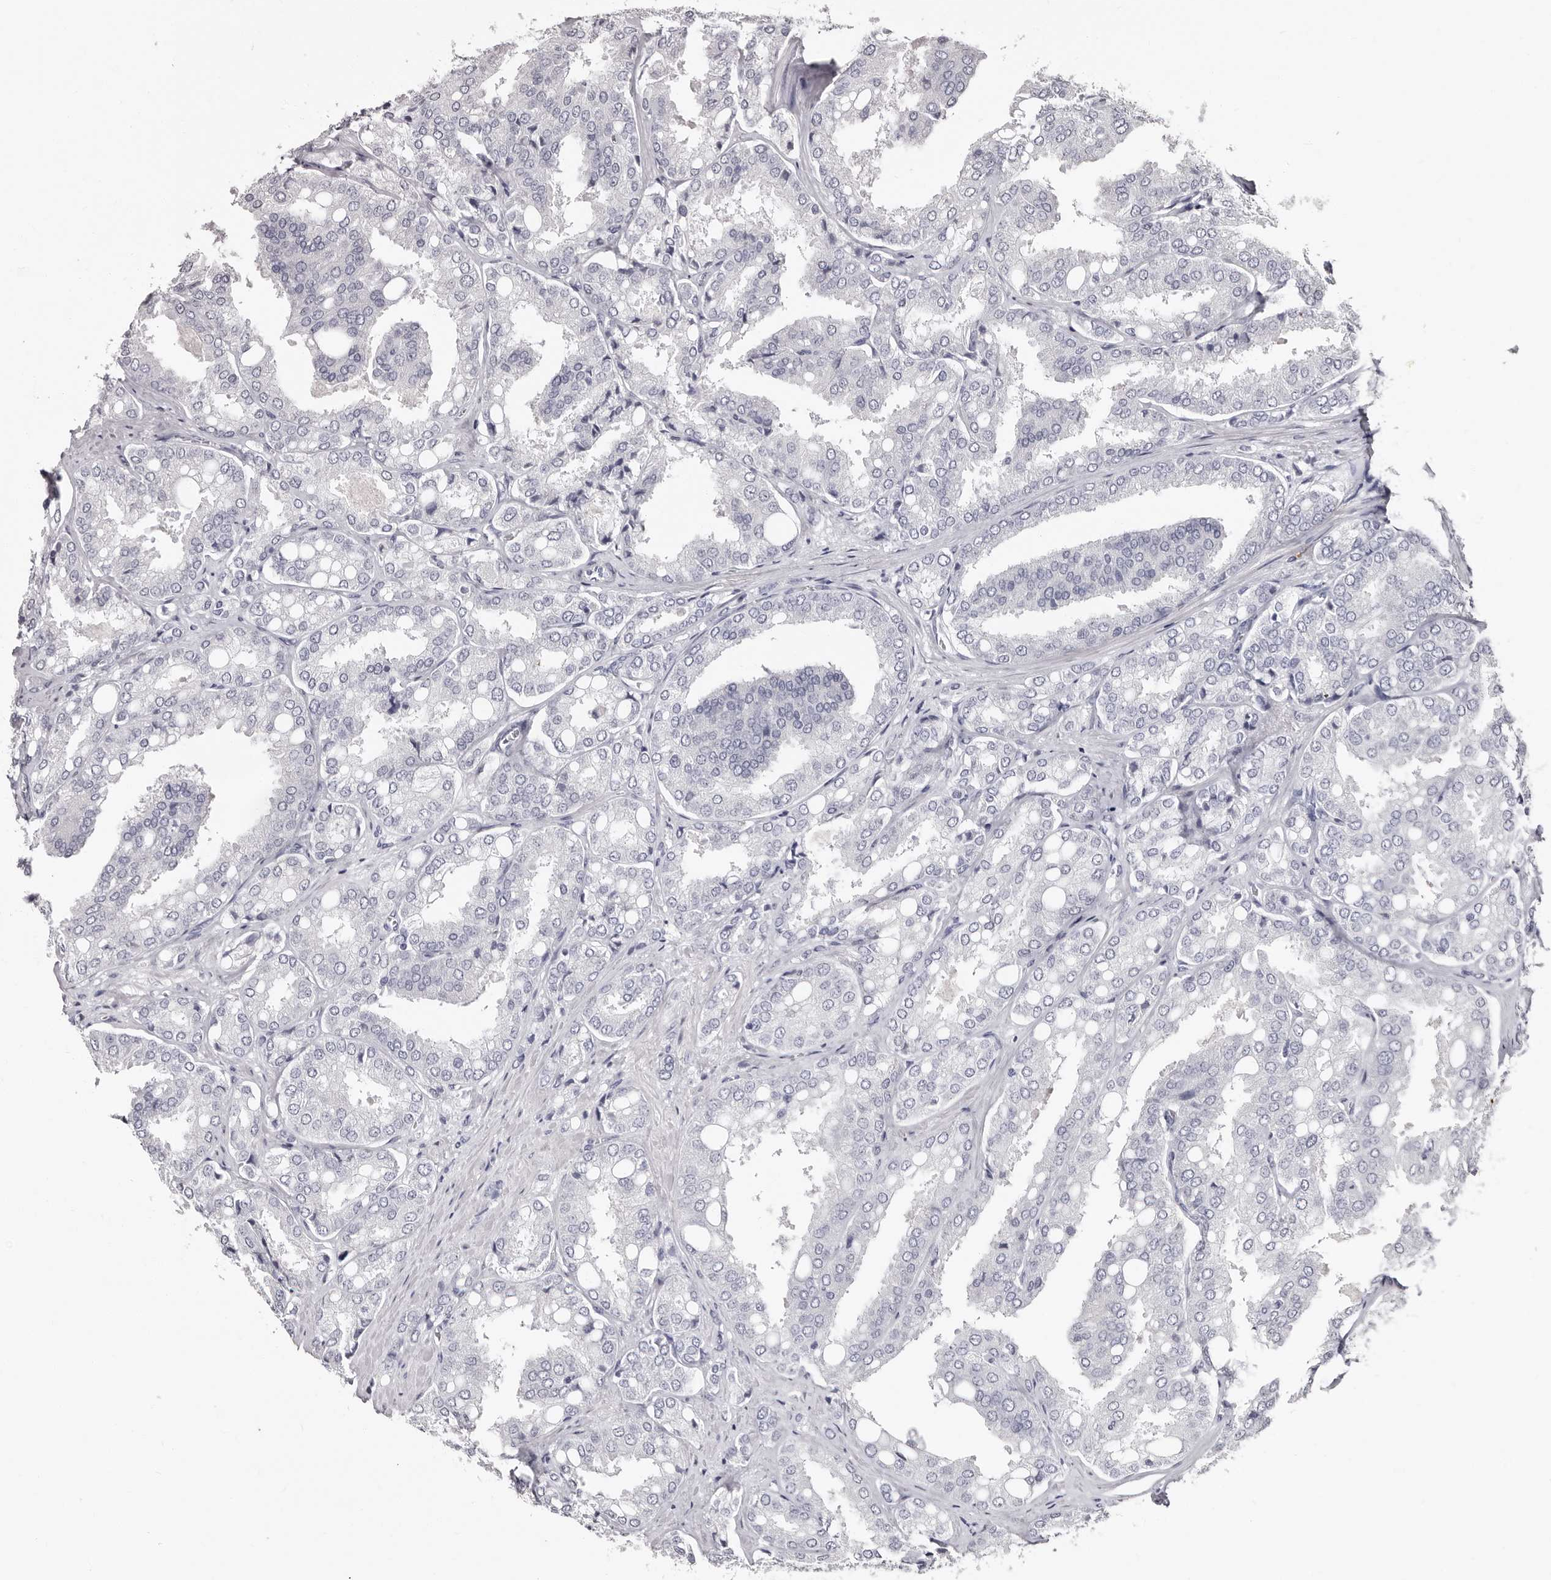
{"staining": {"intensity": "negative", "quantity": "none", "location": "none"}, "tissue": "prostate cancer", "cell_type": "Tumor cells", "image_type": "cancer", "snomed": [{"axis": "morphology", "description": "Adenocarcinoma, High grade"}, {"axis": "topography", "description": "Prostate"}], "caption": "IHC of human high-grade adenocarcinoma (prostate) reveals no expression in tumor cells.", "gene": "TBC1D22B", "patient": {"sex": "male", "age": 50}}